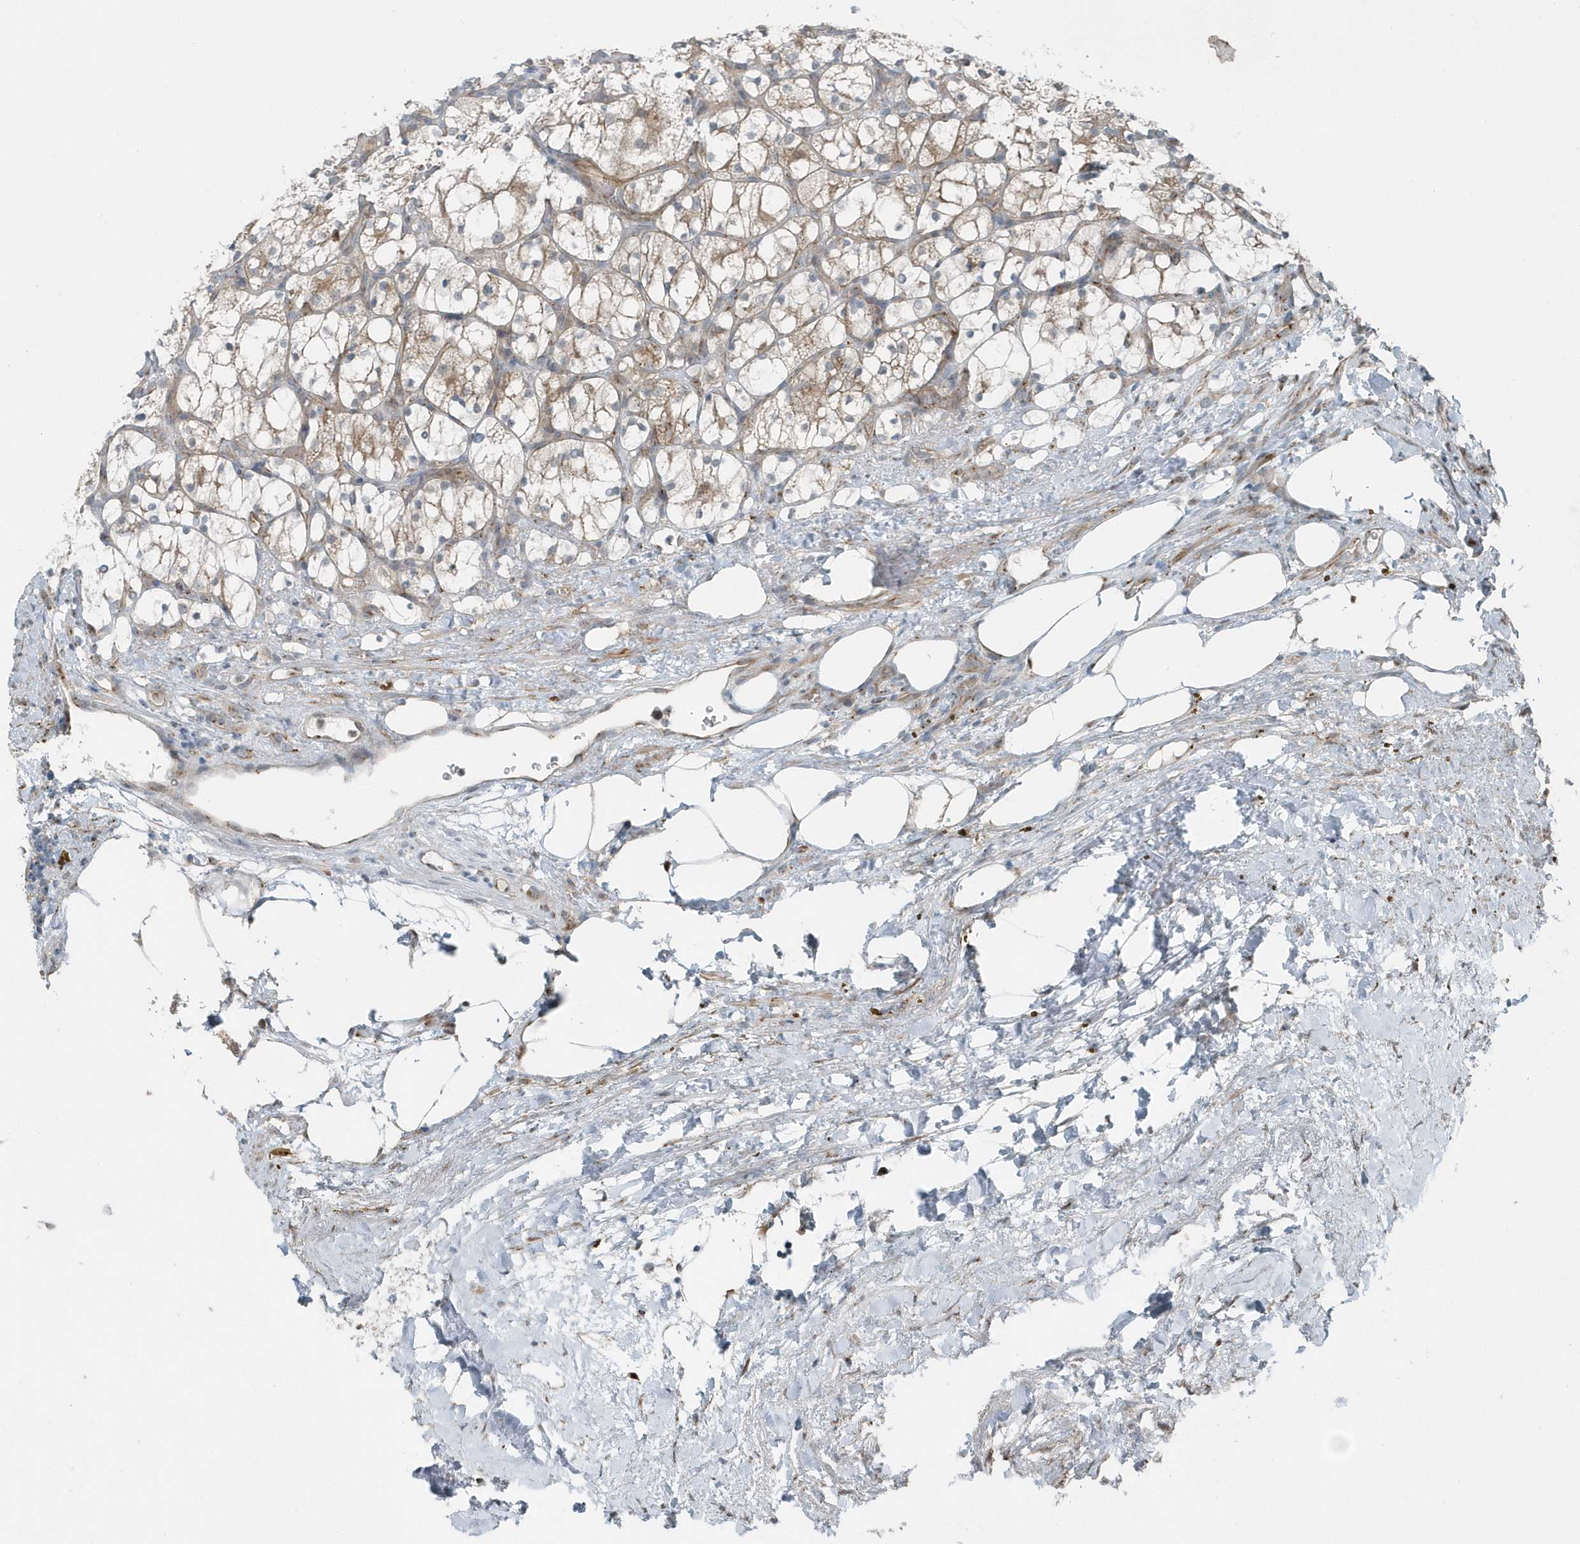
{"staining": {"intensity": "weak", "quantity": "25%-75%", "location": "cytoplasmic/membranous"}, "tissue": "renal cancer", "cell_type": "Tumor cells", "image_type": "cancer", "snomed": [{"axis": "morphology", "description": "Adenocarcinoma, NOS"}, {"axis": "topography", "description": "Kidney"}], "caption": "Immunohistochemistry histopathology image of human renal adenocarcinoma stained for a protein (brown), which displays low levels of weak cytoplasmic/membranous staining in about 25%-75% of tumor cells.", "gene": "GCC2", "patient": {"sex": "female", "age": 69}}